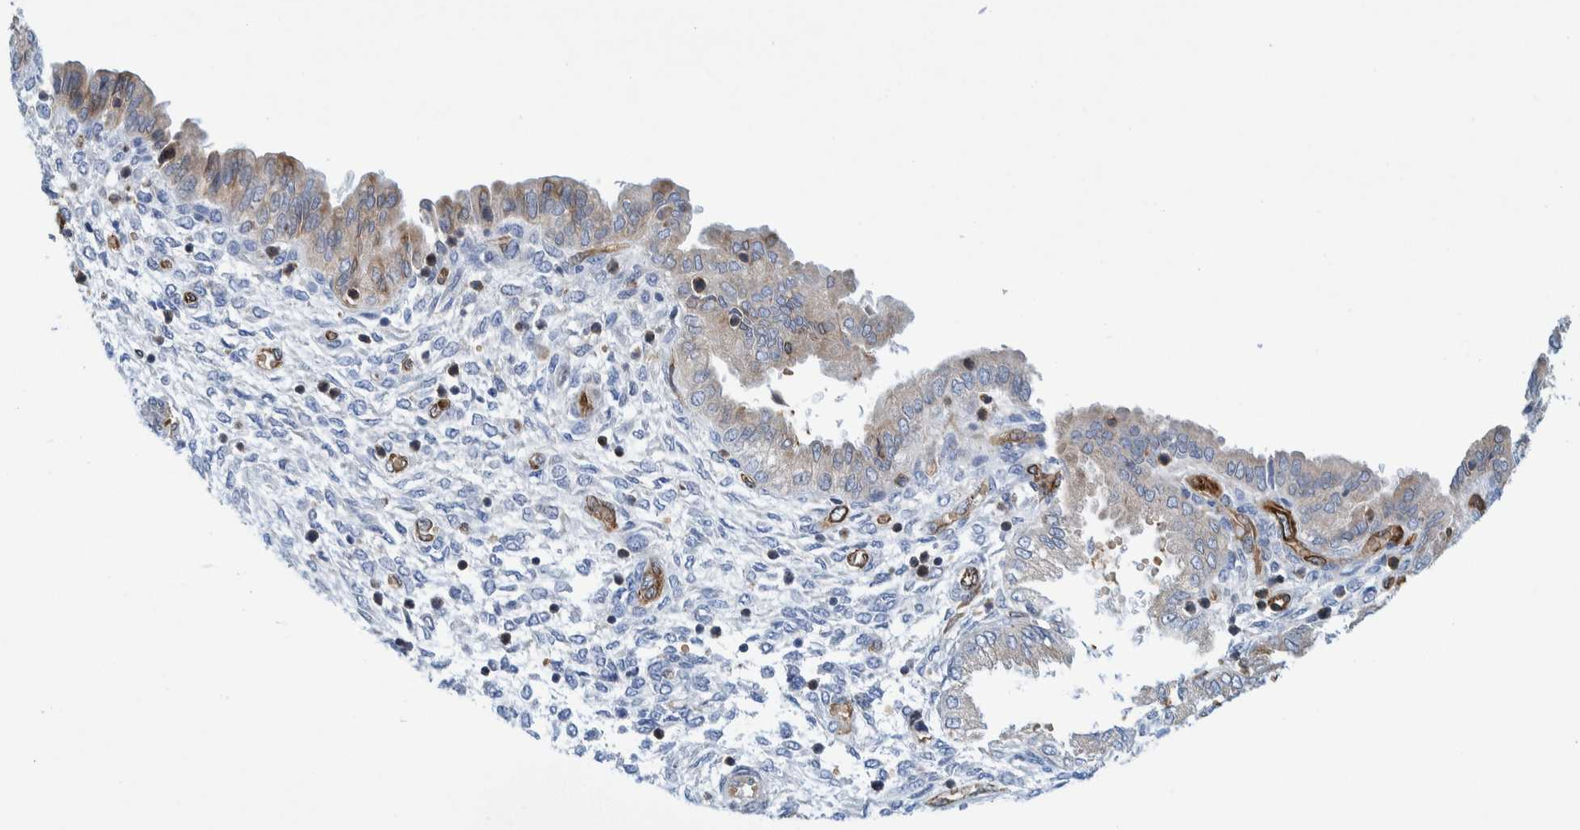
{"staining": {"intensity": "moderate", "quantity": "<25%", "location": "cytoplasmic/membranous"}, "tissue": "endometrium", "cell_type": "Cells in endometrial stroma", "image_type": "normal", "snomed": [{"axis": "morphology", "description": "Normal tissue, NOS"}, {"axis": "topography", "description": "Endometrium"}], "caption": "Immunohistochemical staining of unremarkable endometrium exhibits low levels of moderate cytoplasmic/membranous expression in about <25% of cells in endometrial stroma. Immunohistochemistry (ihc) stains the protein in brown and the nuclei are stained blue.", "gene": "THEM6", "patient": {"sex": "female", "age": 33}}